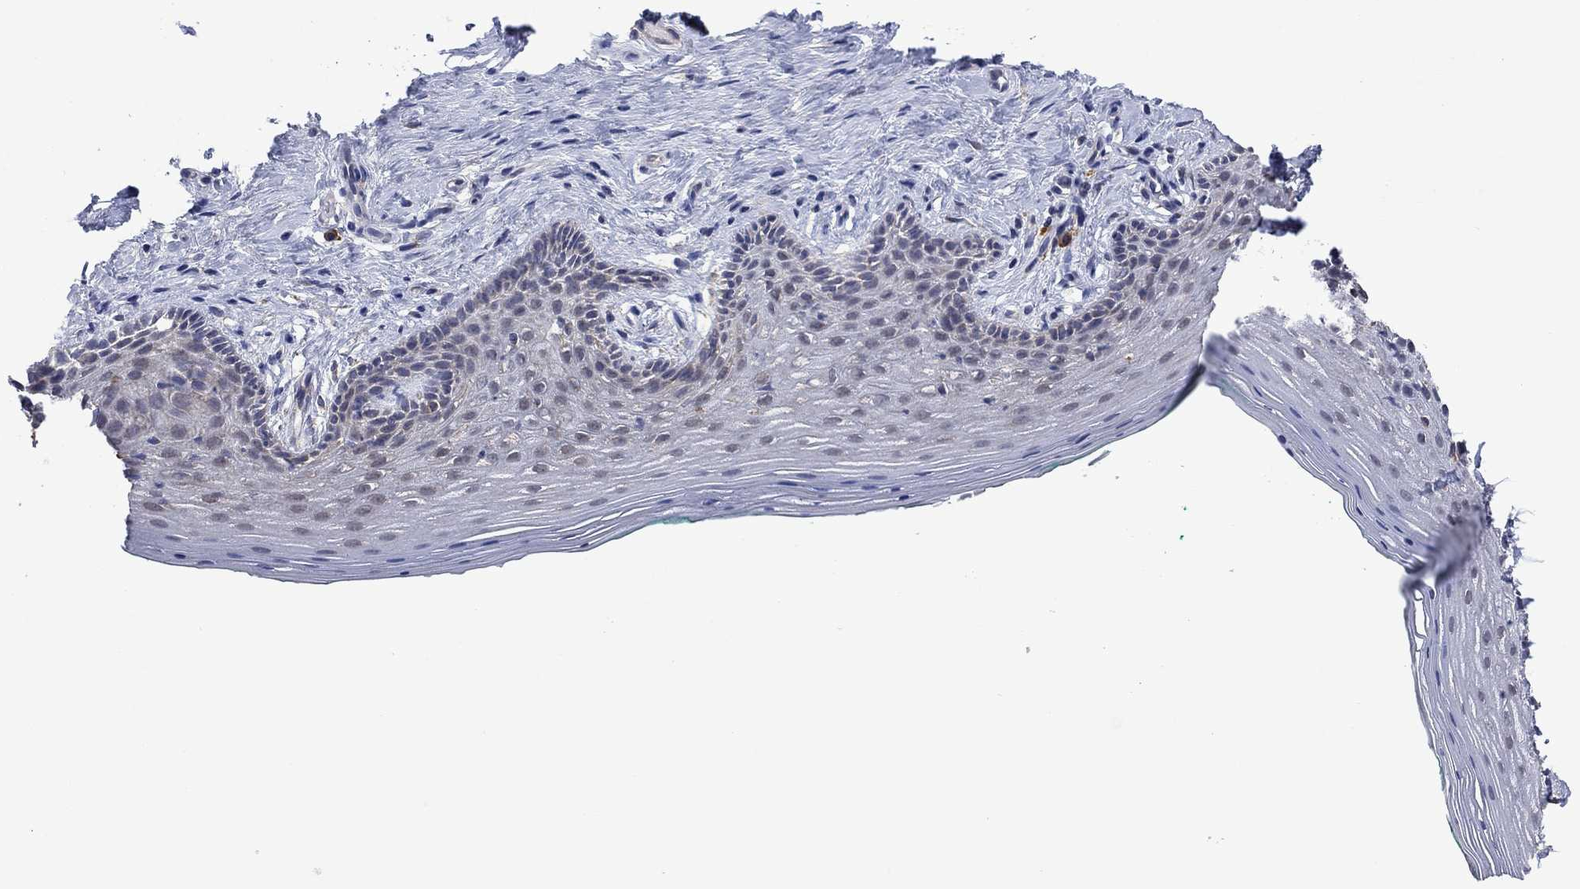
{"staining": {"intensity": "negative", "quantity": "none", "location": "none"}, "tissue": "vagina", "cell_type": "Squamous epithelial cells", "image_type": "normal", "snomed": [{"axis": "morphology", "description": "Normal tissue, NOS"}, {"axis": "topography", "description": "Vagina"}], "caption": "This micrograph is of benign vagina stained with immunohistochemistry (IHC) to label a protein in brown with the nuclei are counter-stained blue. There is no staining in squamous epithelial cells. (DAB immunohistochemistry with hematoxylin counter stain).", "gene": "FURIN", "patient": {"sex": "female", "age": 45}}